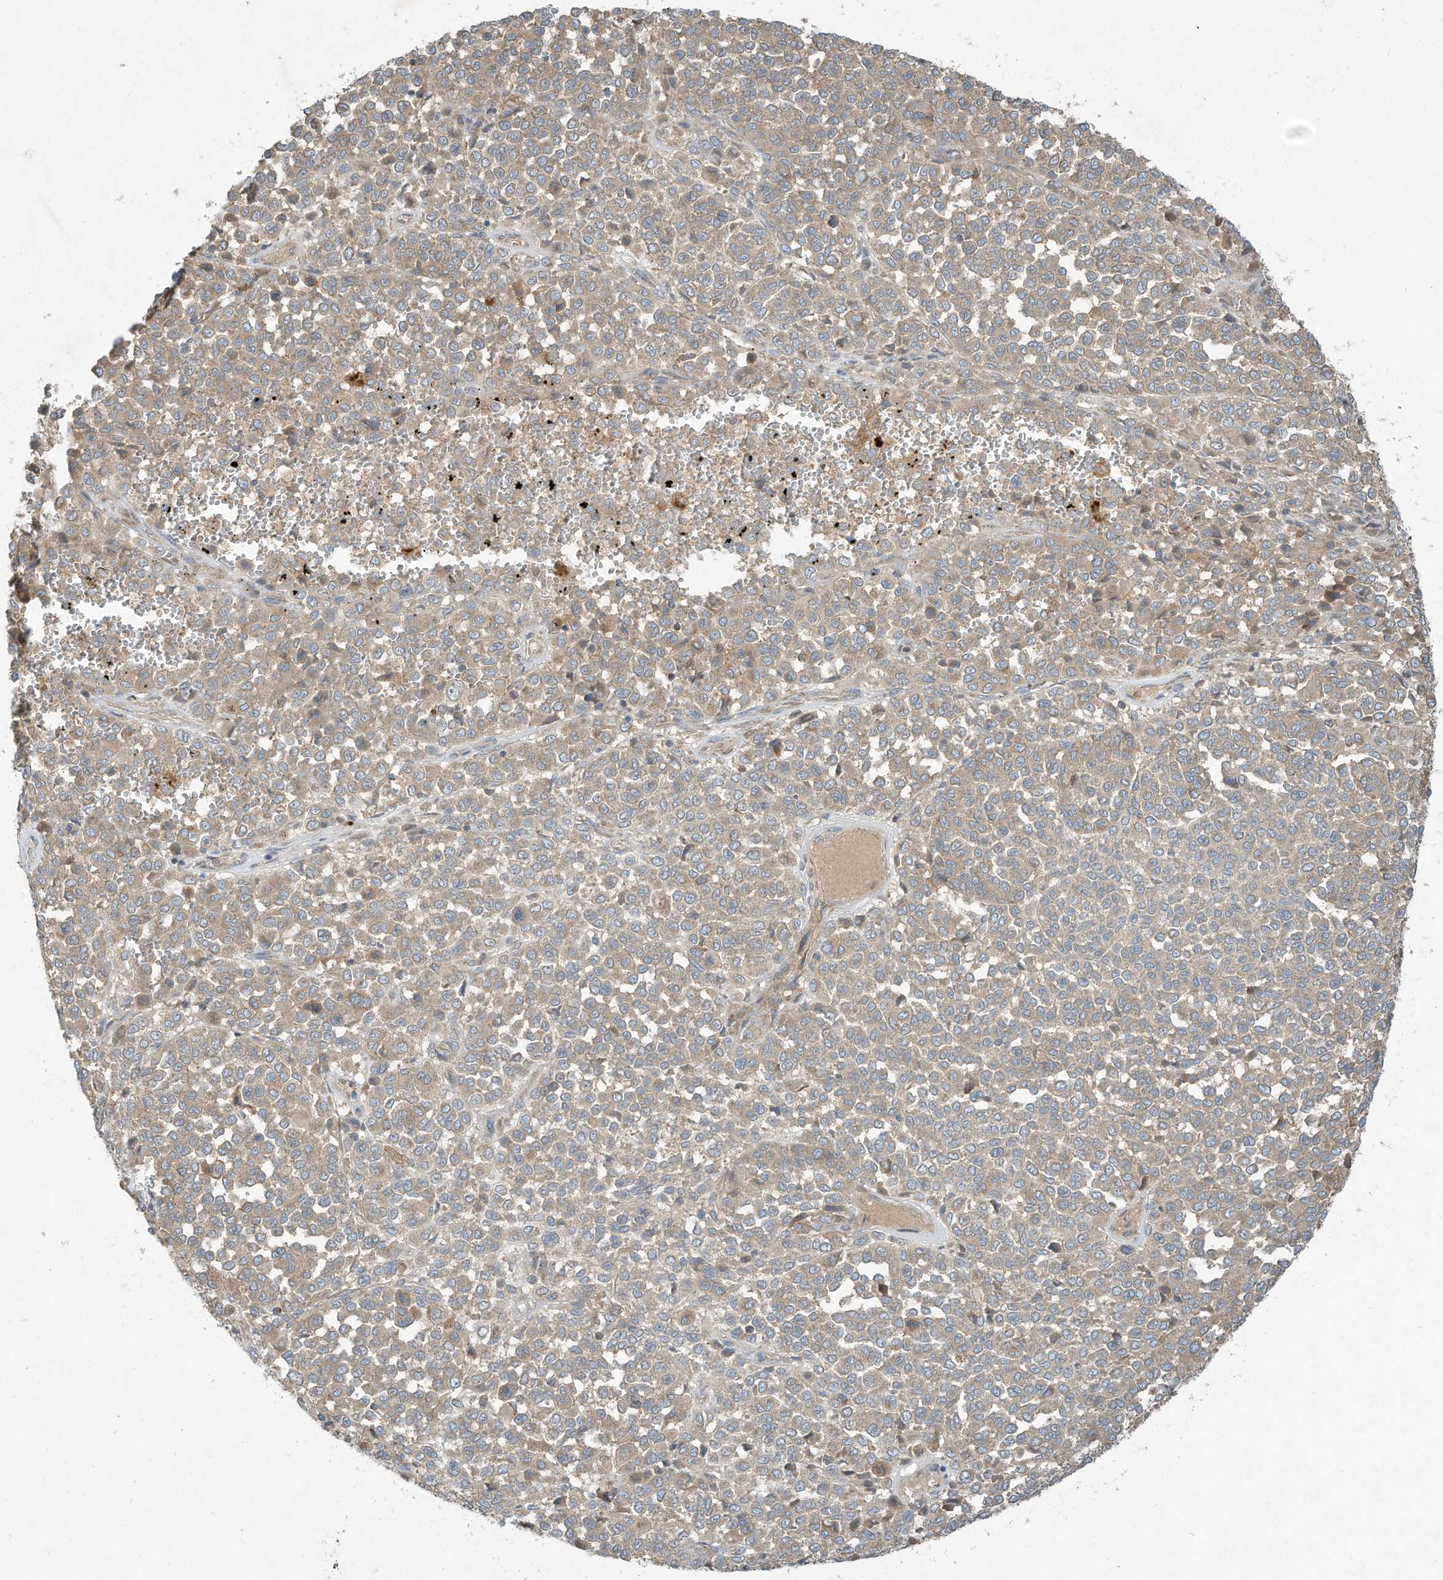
{"staining": {"intensity": "weak", "quantity": ">75%", "location": "cytoplasmic/membranous"}, "tissue": "melanoma", "cell_type": "Tumor cells", "image_type": "cancer", "snomed": [{"axis": "morphology", "description": "Malignant melanoma, Metastatic site"}, {"axis": "topography", "description": "Pancreas"}], "caption": "The image shows a brown stain indicating the presence of a protein in the cytoplasmic/membranous of tumor cells in melanoma.", "gene": "SYNJ2", "patient": {"sex": "female", "age": 30}}